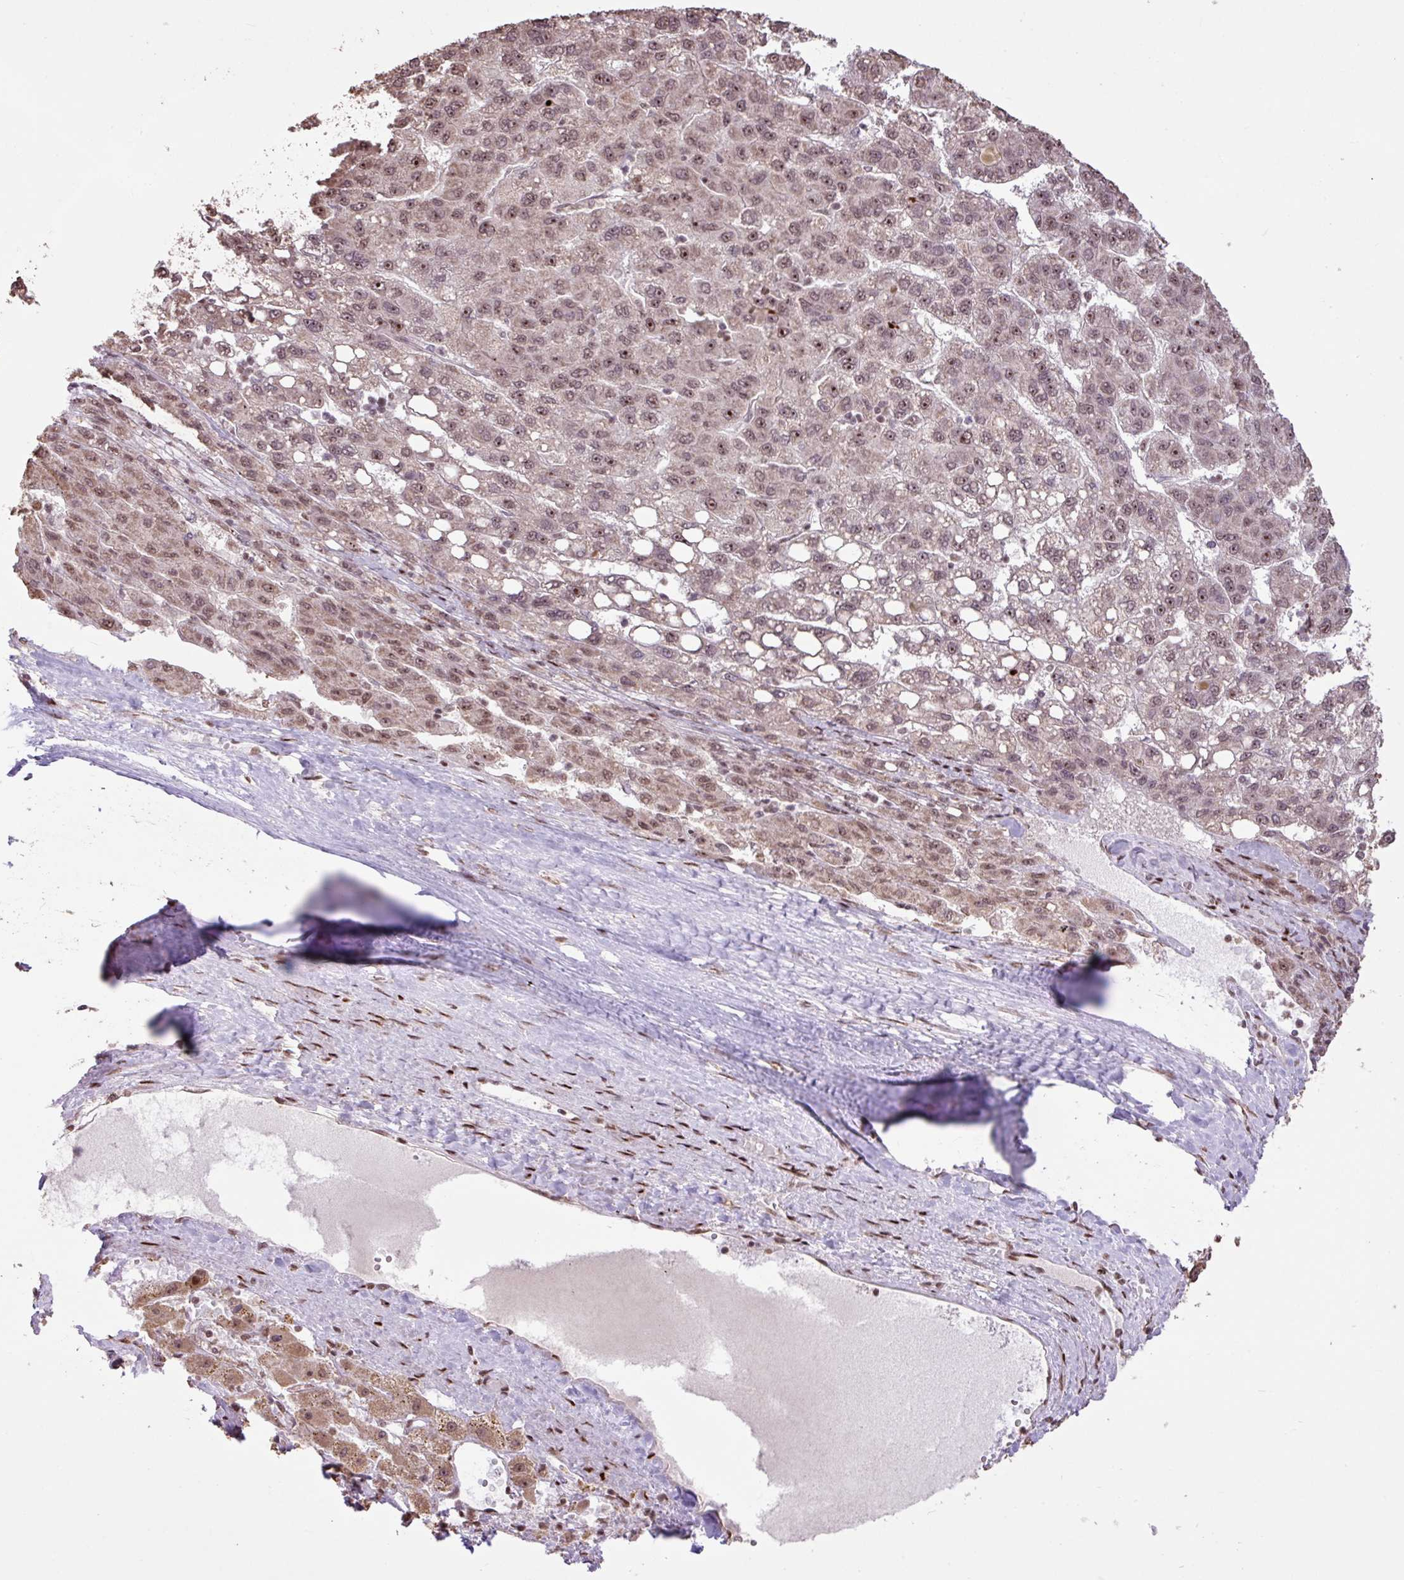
{"staining": {"intensity": "moderate", "quantity": ">75%", "location": "nuclear"}, "tissue": "liver cancer", "cell_type": "Tumor cells", "image_type": "cancer", "snomed": [{"axis": "morphology", "description": "Carcinoma, Hepatocellular, NOS"}, {"axis": "topography", "description": "Liver"}], "caption": "Immunohistochemical staining of human liver cancer demonstrates medium levels of moderate nuclear positivity in about >75% of tumor cells.", "gene": "ZNF709", "patient": {"sex": "female", "age": 82}}